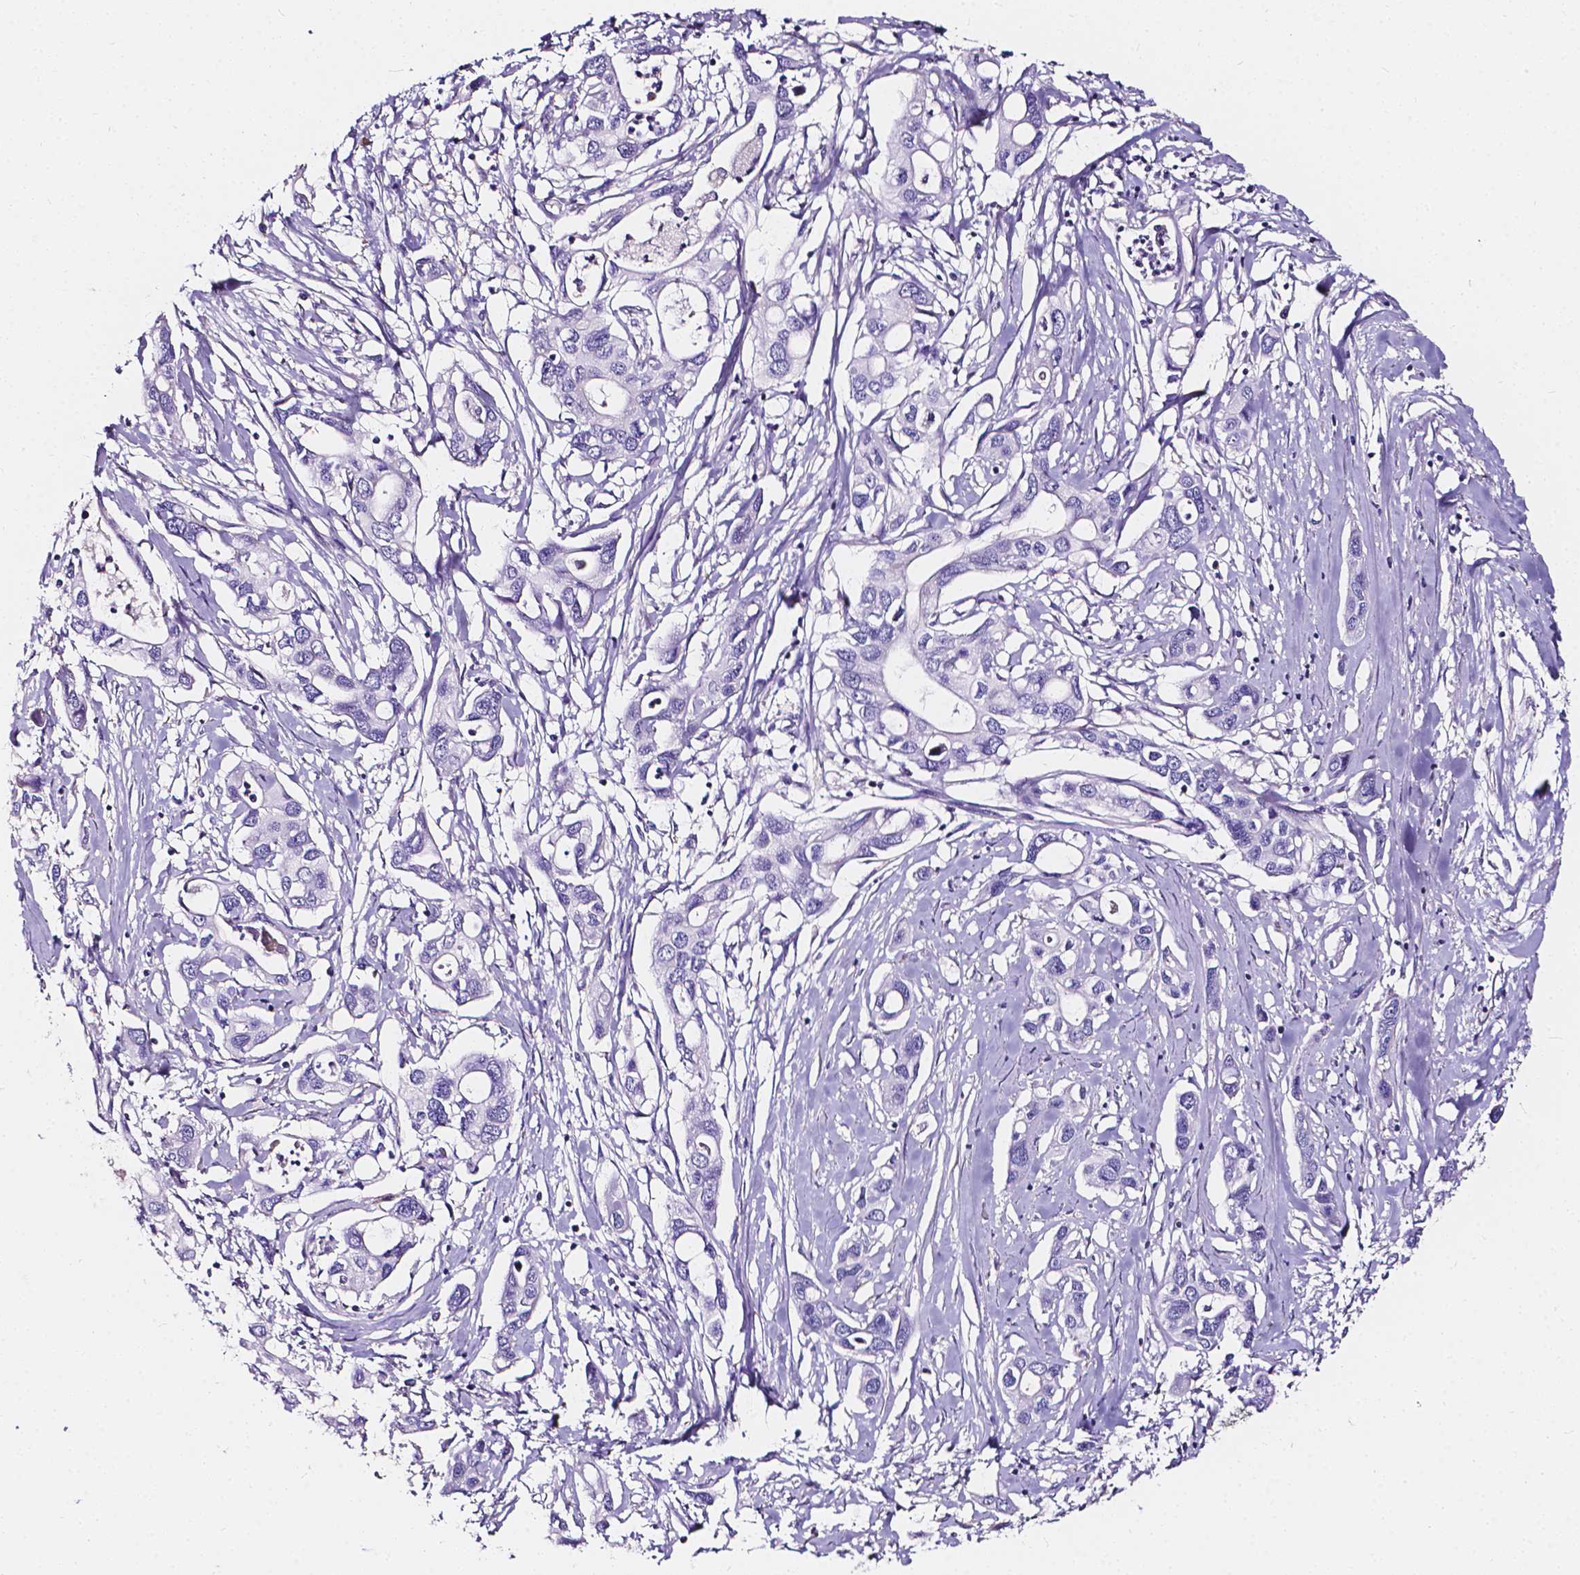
{"staining": {"intensity": "negative", "quantity": "none", "location": "none"}, "tissue": "pancreatic cancer", "cell_type": "Tumor cells", "image_type": "cancer", "snomed": [{"axis": "morphology", "description": "Adenocarcinoma, NOS"}, {"axis": "topography", "description": "Pancreas"}], "caption": "Tumor cells show no significant expression in pancreatic adenocarcinoma.", "gene": "CLSTN2", "patient": {"sex": "male", "age": 60}}